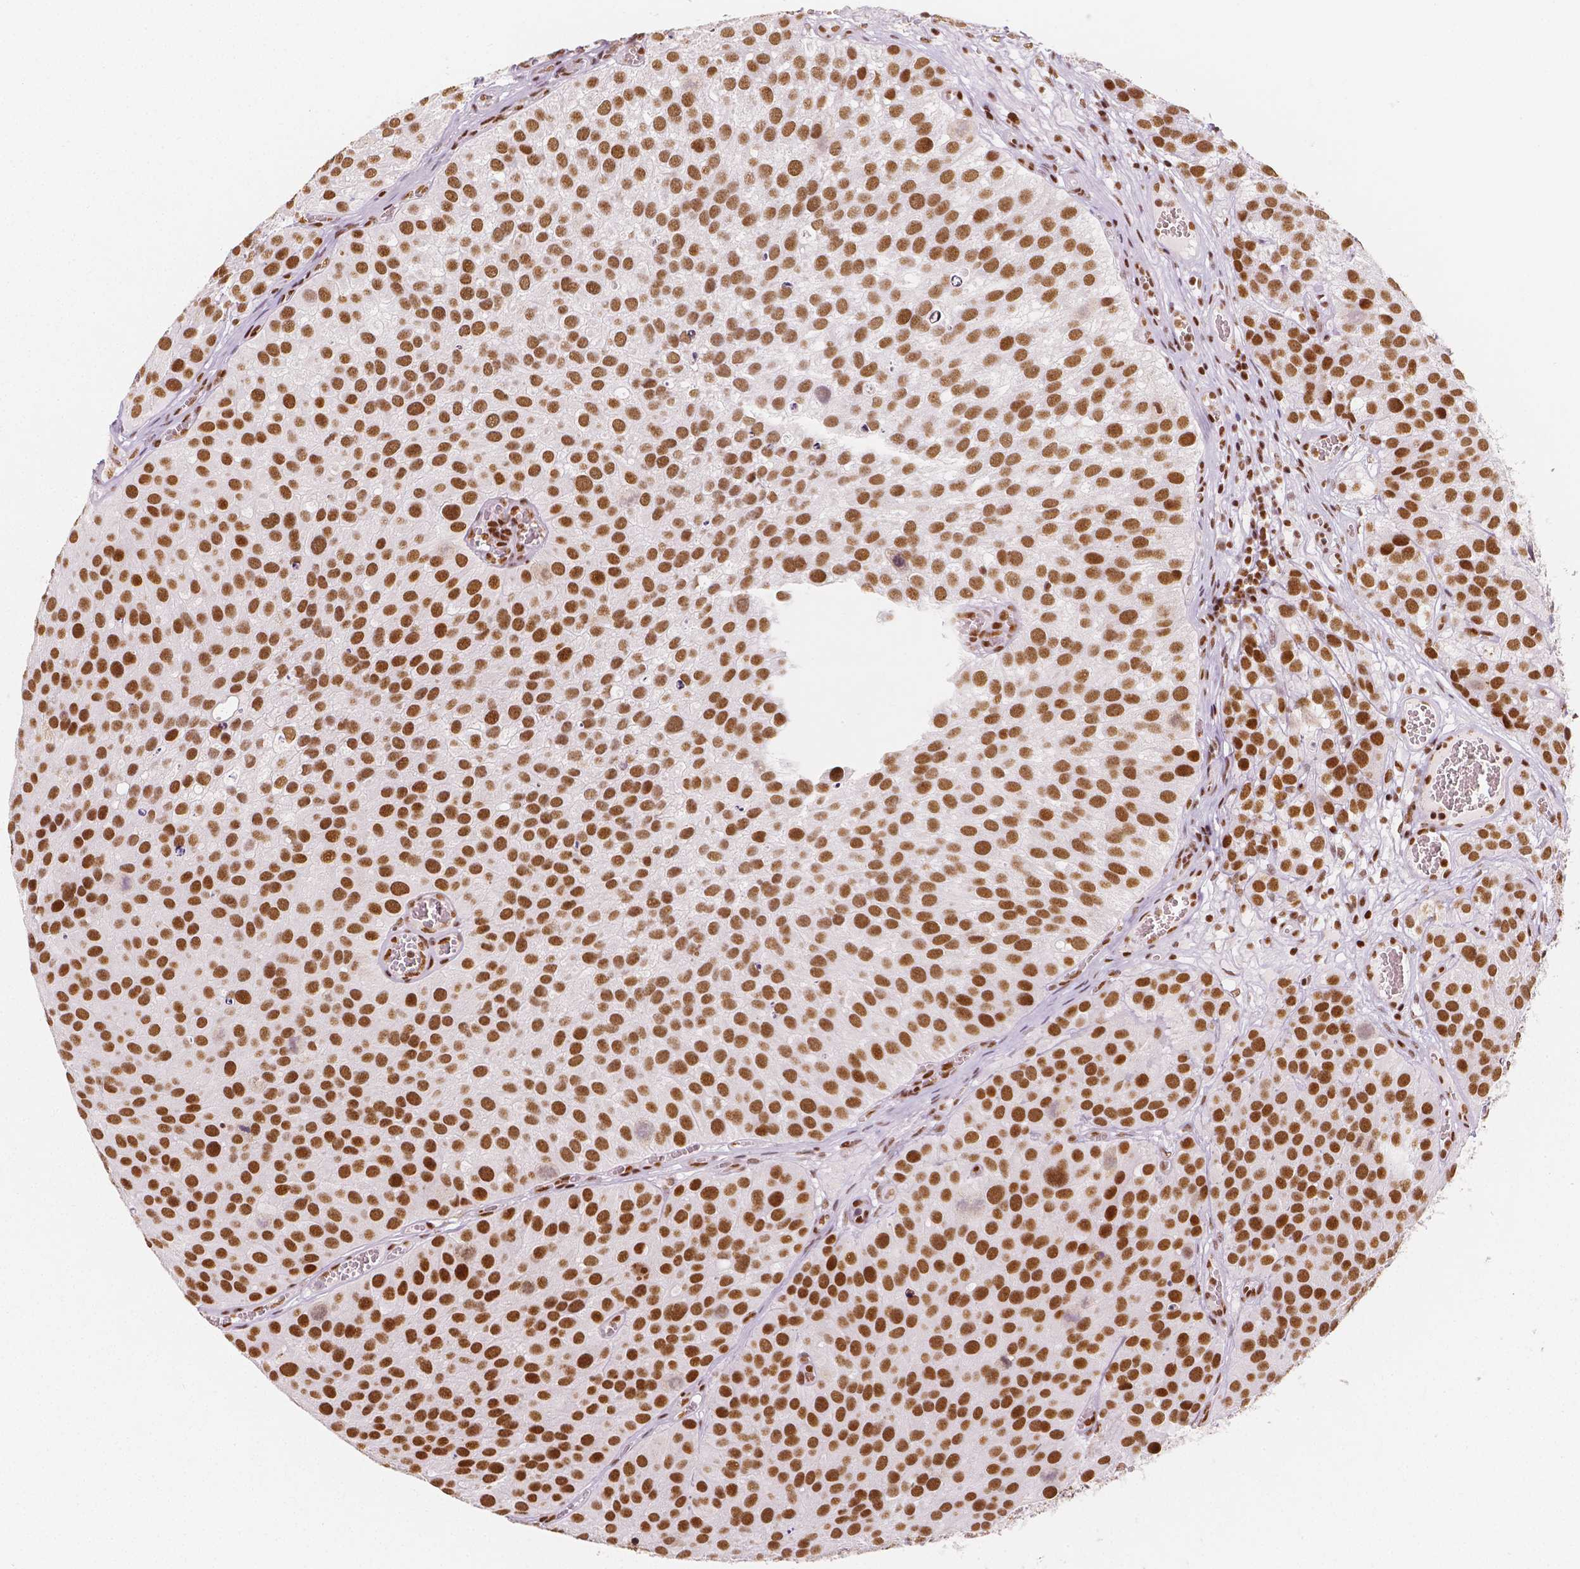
{"staining": {"intensity": "strong", "quantity": ">75%", "location": "nuclear"}, "tissue": "urothelial cancer", "cell_type": "Tumor cells", "image_type": "cancer", "snomed": [{"axis": "morphology", "description": "Urothelial carcinoma, Low grade"}, {"axis": "topography", "description": "Urinary bladder"}], "caption": "Urothelial carcinoma (low-grade) stained with a protein marker displays strong staining in tumor cells.", "gene": "HDAC1", "patient": {"sex": "female", "age": 69}}